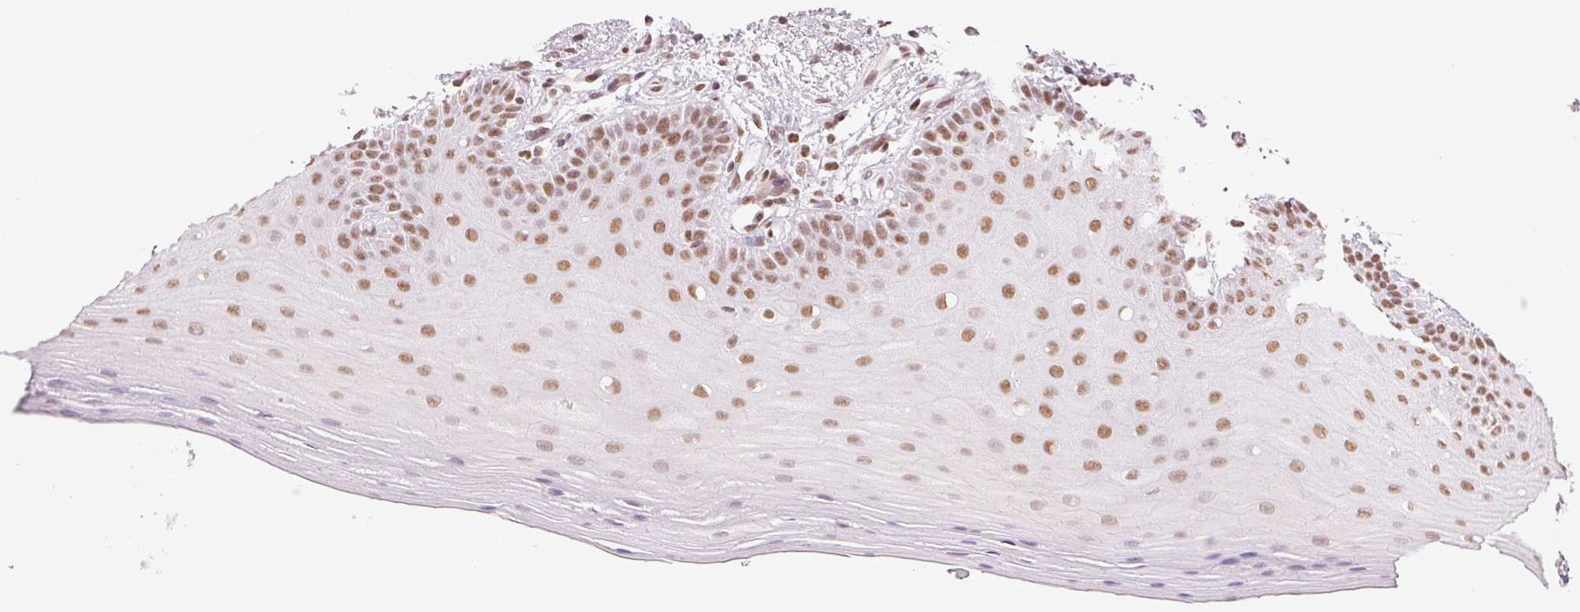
{"staining": {"intensity": "moderate", "quantity": ">75%", "location": "nuclear"}, "tissue": "oral mucosa", "cell_type": "Squamous epithelial cells", "image_type": "normal", "snomed": [{"axis": "morphology", "description": "Normal tissue, NOS"}, {"axis": "morphology", "description": "Normal morphology"}, {"axis": "topography", "description": "Oral tissue"}], "caption": "DAB immunohistochemical staining of normal oral mucosa exhibits moderate nuclear protein expression in about >75% of squamous epithelial cells.", "gene": "ZFR2", "patient": {"sex": "female", "age": 76}}